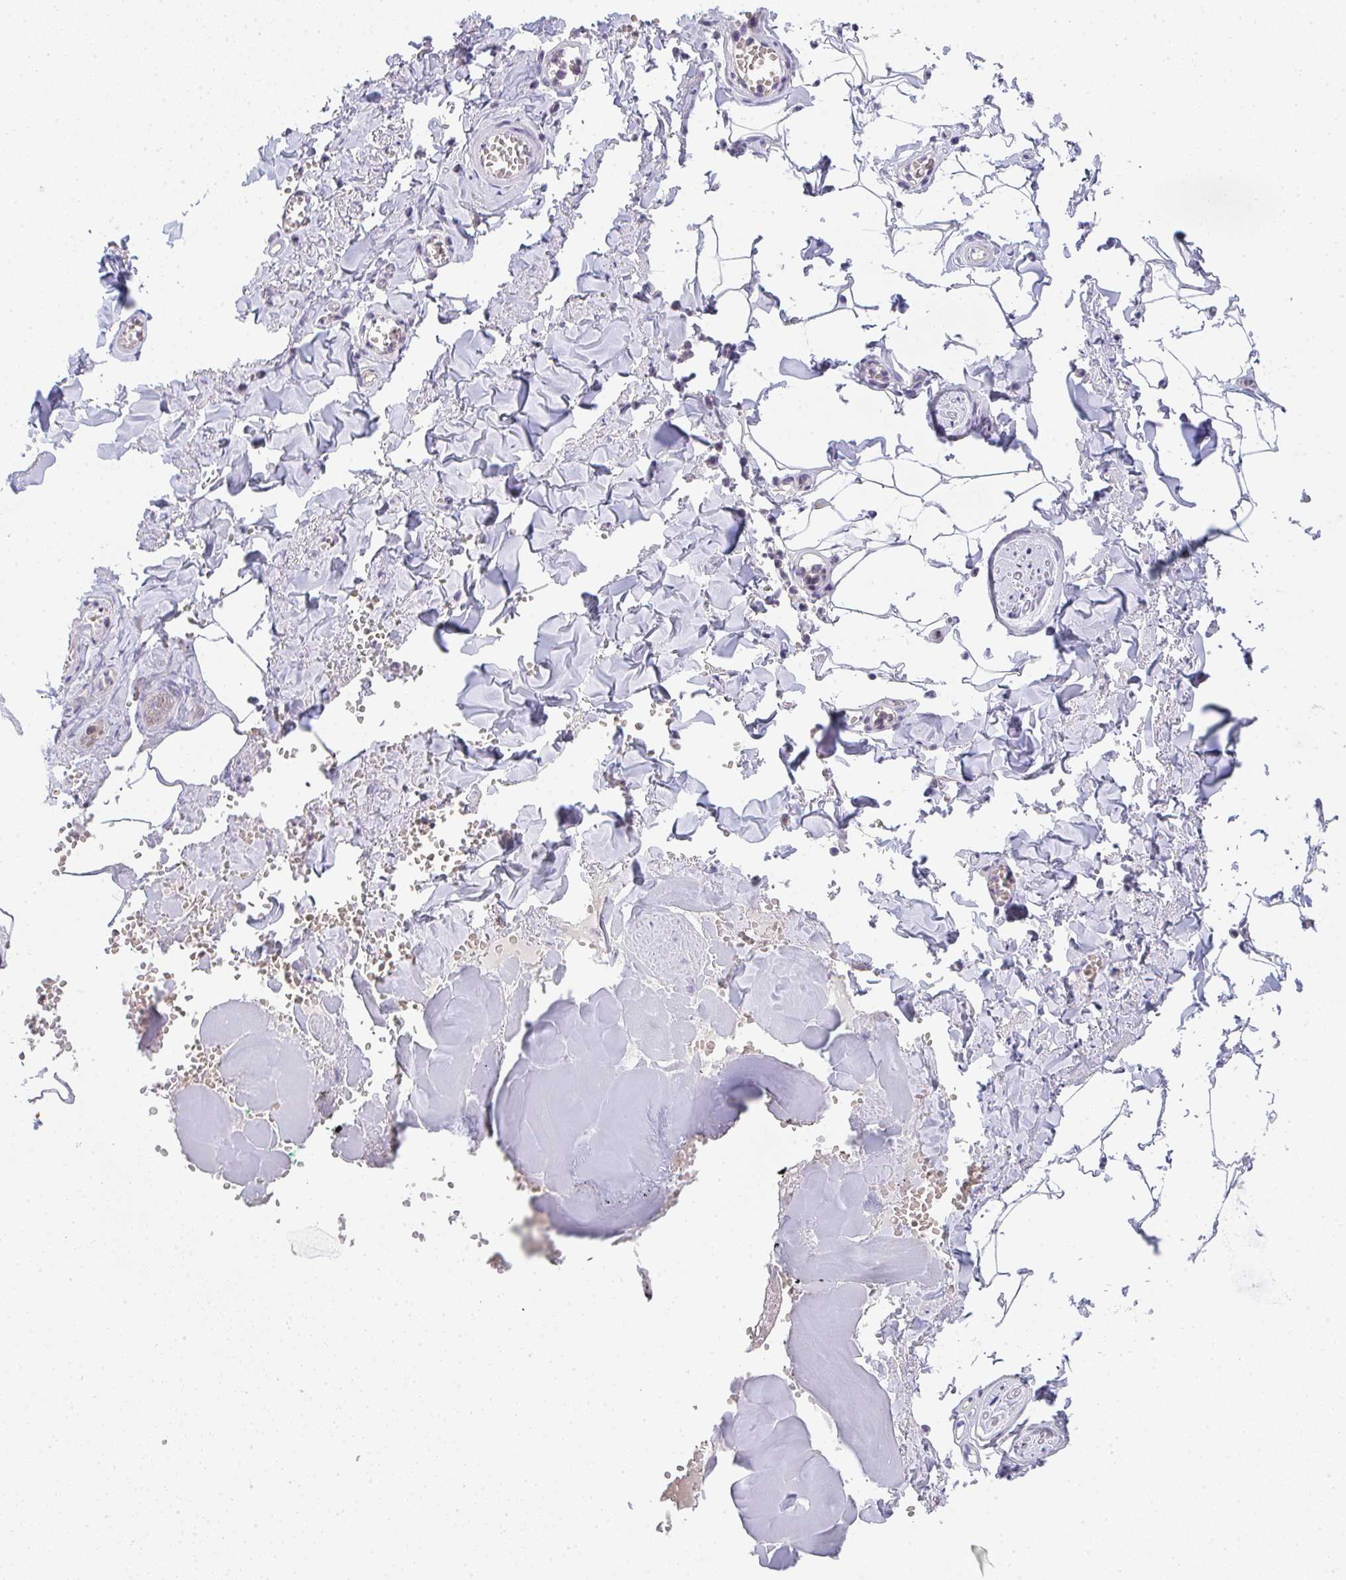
{"staining": {"intensity": "negative", "quantity": "none", "location": "none"}, "tissue": "adipose tissue", "cell_type": "Adipocytes", "image_type": "normal", "snomed": [{"axis": "morphology", "description": "Normal tissue, NOS"}, {"axis": "topography", "description": "Vulva"}, {"axis": "topography", "description": "Peripheral nerve tissue"}], "caption": "A photomicrograph of human adipose tissue is negative for staining in adipocytes. Brightfield microscopy of immunohistochemistry (IHC) stained with DAB (3,3'-diaminobenzidine) (brown) and hematoxylin (blue), captured at high magnification.", "gene": "CACNA1S", "patient": {"sex": "female", "age": 66}}